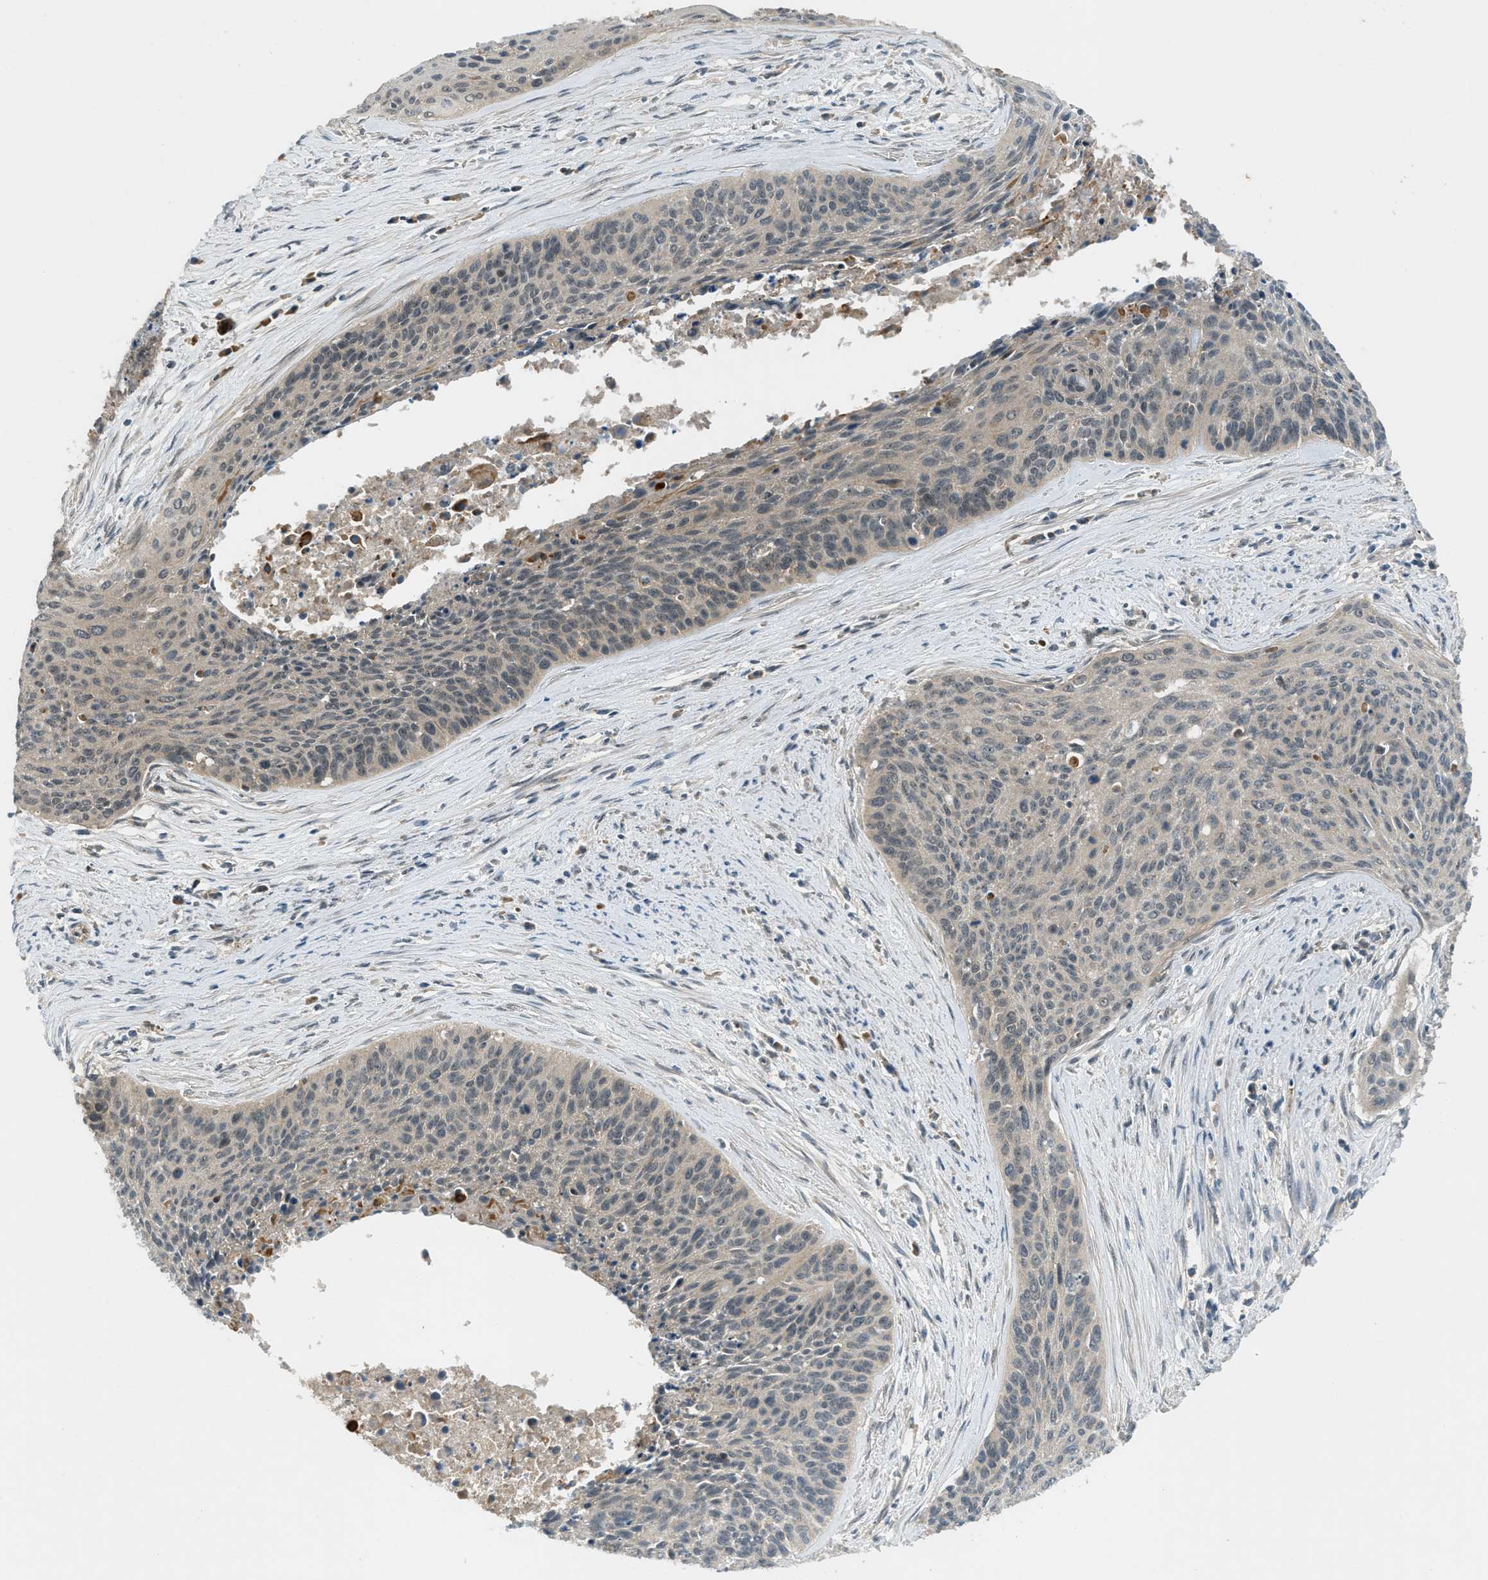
{"staining": {"intensity": "weak", "quantity": "25%-75%", "location": "cytoplasmic/membranous"}, "tissue": "cervical cancer", "cell_type": "Tumor cells", "image_type": "cancer", "snomed": [{"axis": "morphology", "description": "Squamous cell carcinoma, NOS"}, {"axis": "topography", "description": "Cervix"}], "caption": "This is a micrograph of IHC staining of cervical cancer (squamous cell carcinoma), which shows weak expression in the cytoplasmic/membranous of tumor cells.", "gene": "ZNF71", "patient": {"sex": "female", "age": 55}}